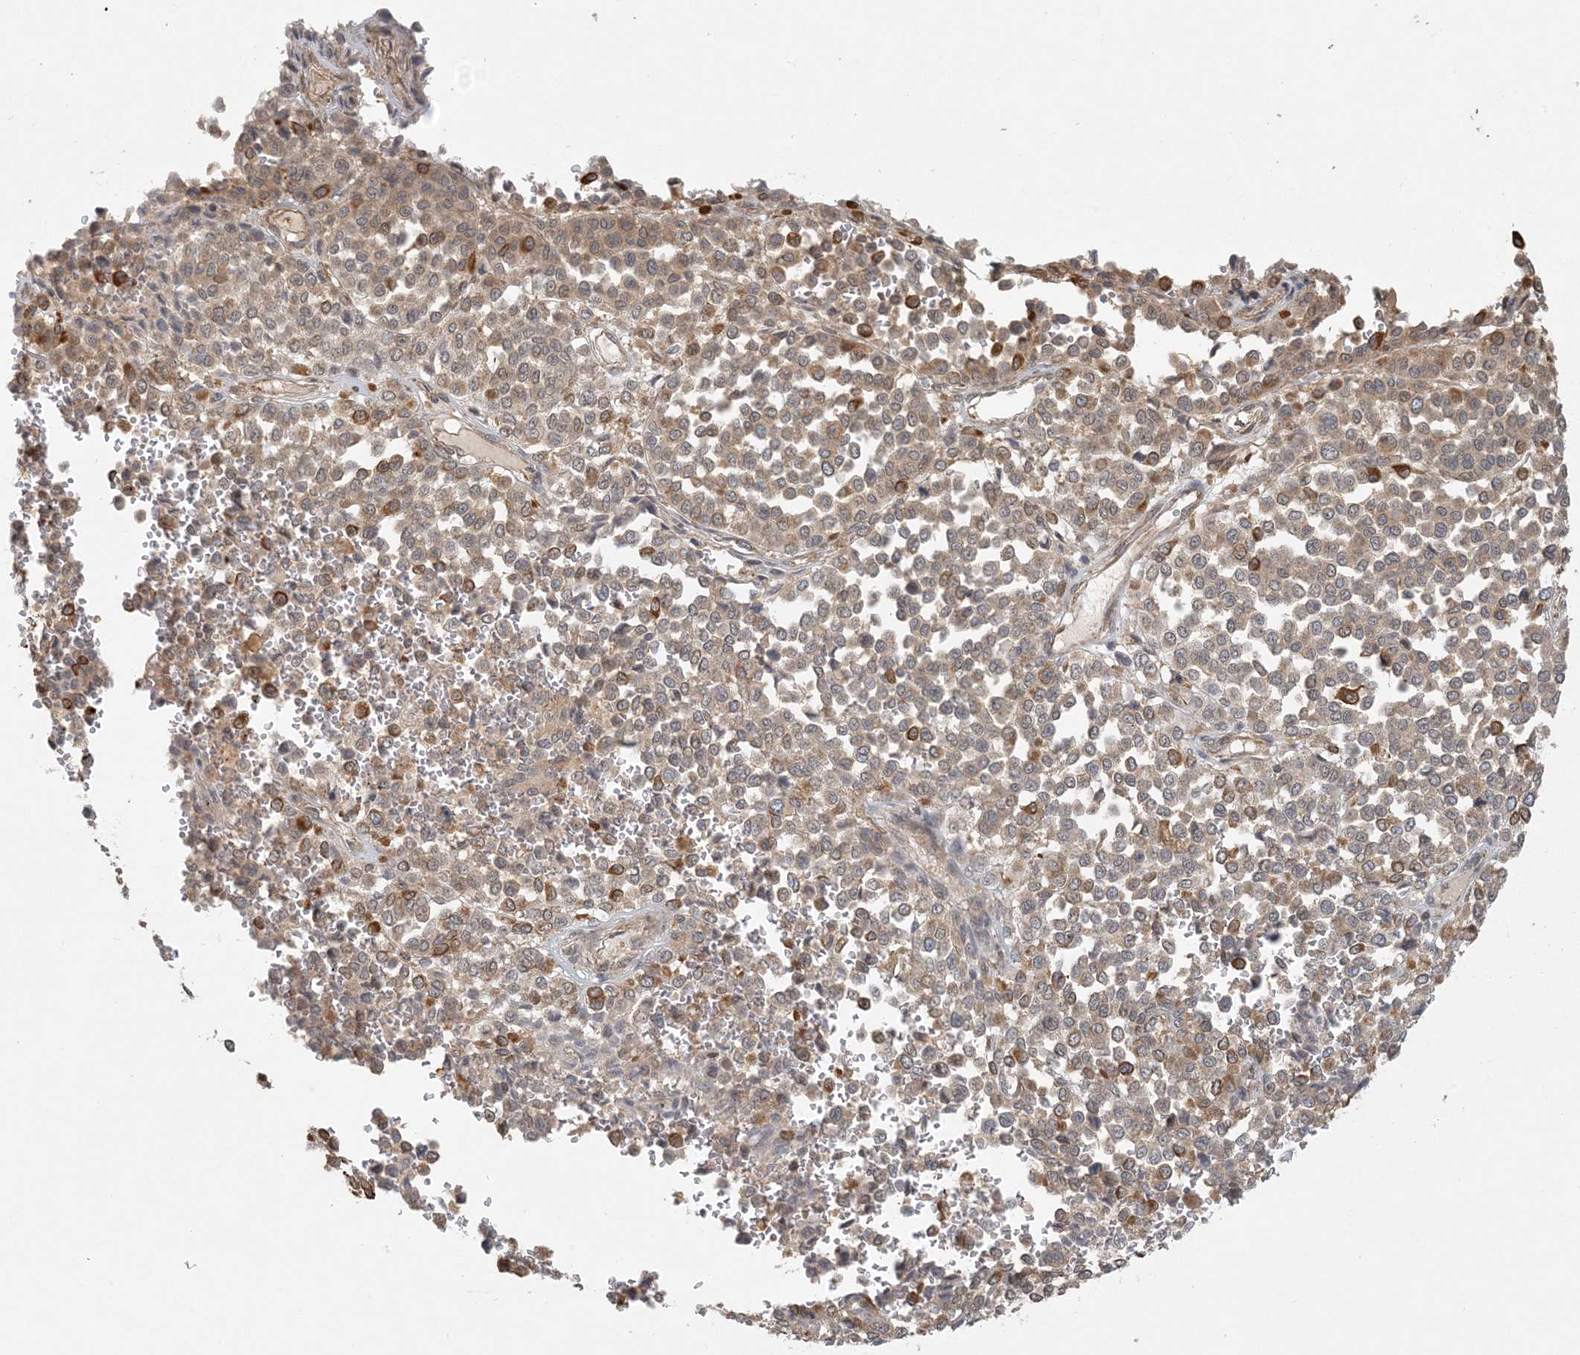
{"staining": {"intensity": "moderate", "quantity": ">75%", "location": "cytoplasmic/membranous"}, "tissue": "melanoma", "cell_type": "Tumor cells", "image_type": "cancer", "snomed": [{"axis": "morphology", "description": "Malignant melanoma, Metastatic site"}, {"axis": "topography", "description": "Pancreas"}], "caption": "Tumor cells show moderate cytoplasmic/membranous positivity in approximately >75% of cells in melanoma.", "gene": "OBI1", "patient": {"sex": "female", "age": 30}}